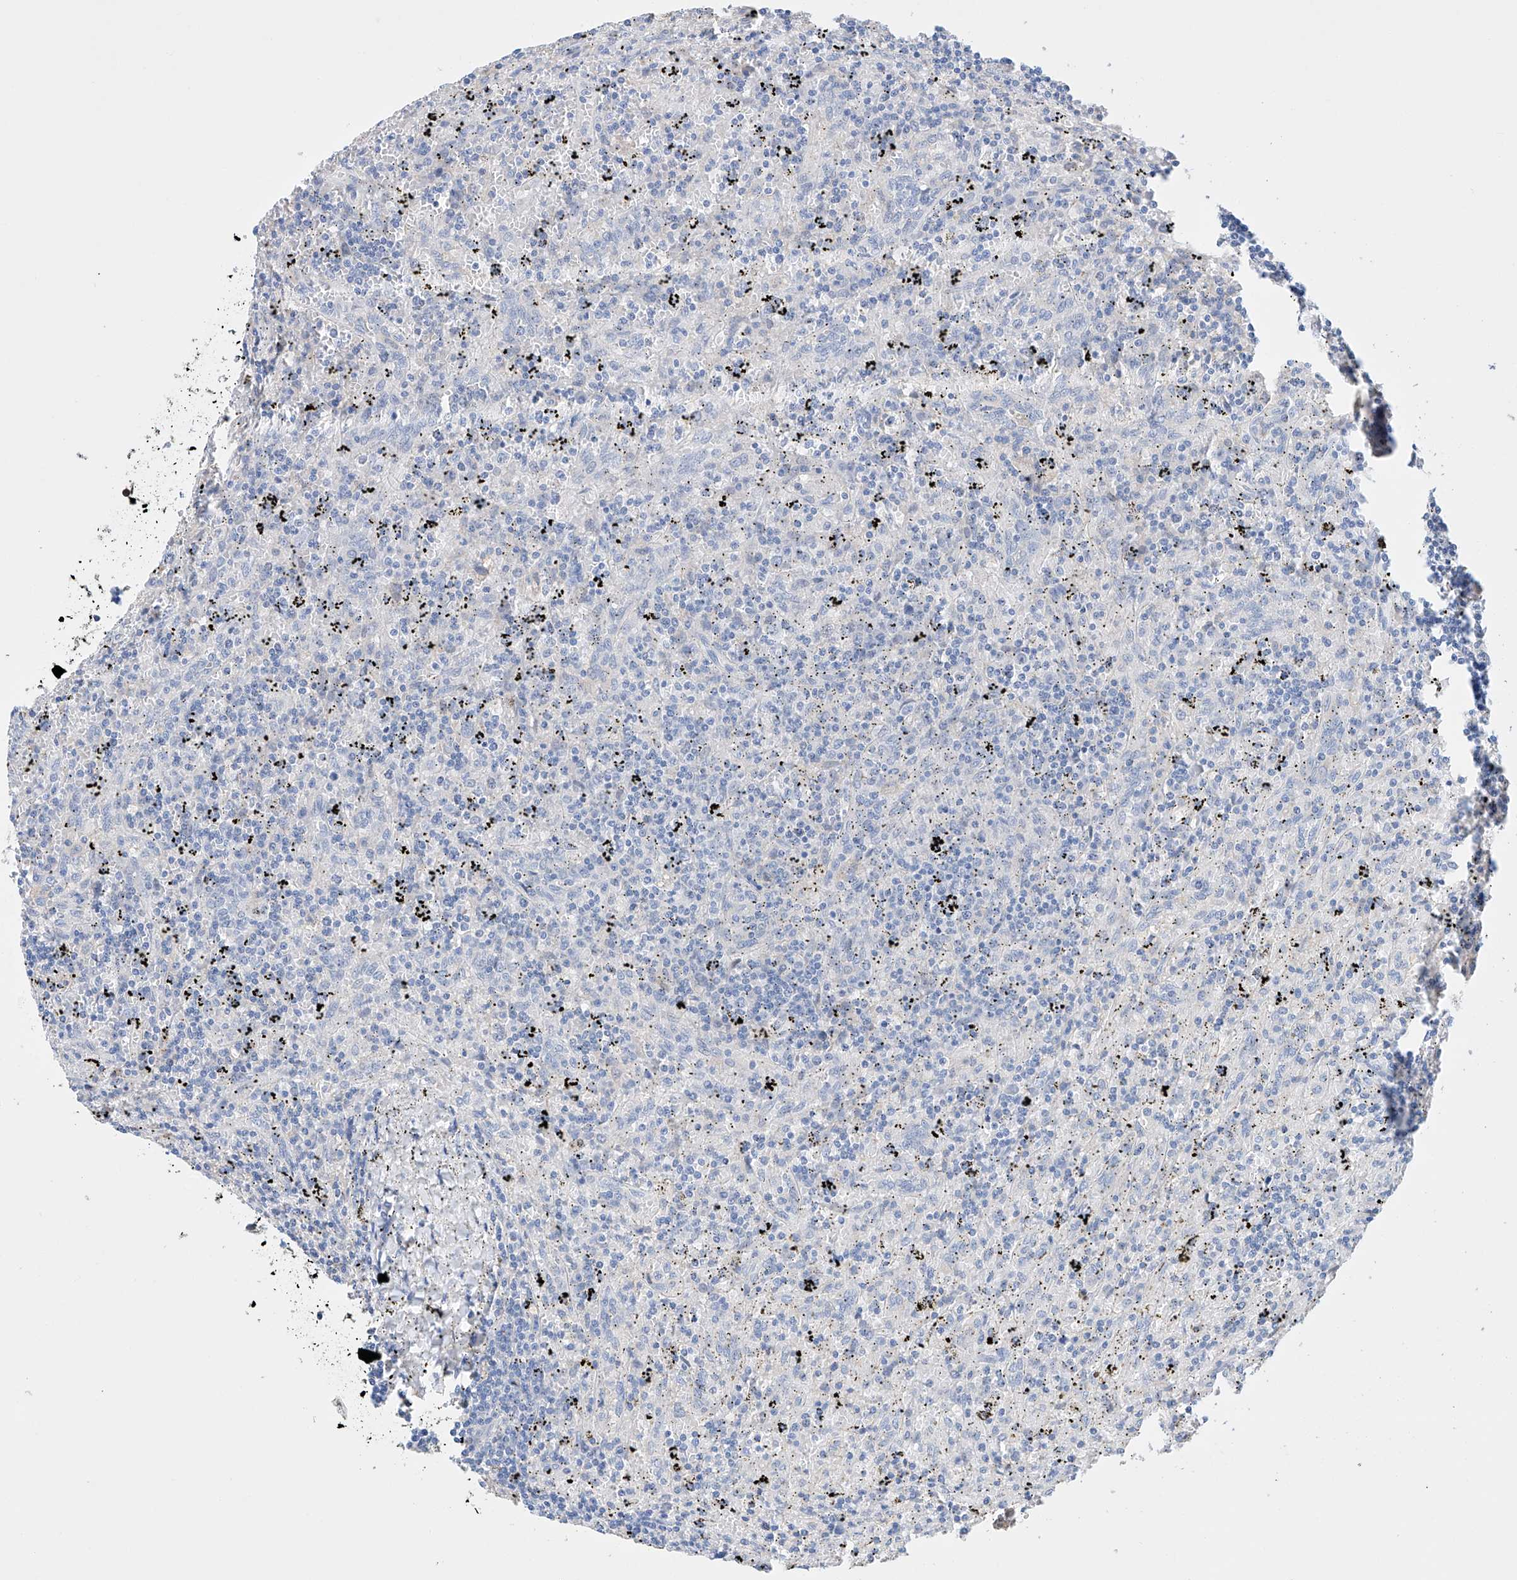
{"staining": {"intensity": "negative", "quantity": "none", "location": "none"}, "tissue": "lymphoma", "cell_type": "Tumor cells", "image_type": "cancer", "snomed": [{"axis": "morphology", "description": "Malignant lymphoma, non-Hodgkin's type, Low grade"}, {"axis": "topography", "description": "Spleen"}], "caption": "Malignant lymphoma, non-Hodgkin's type (low-grade) was stained to show a protein in brown. There is no significant positivity in tumor cells.", "gene": "AFG1L", "patient": {"sex": "male", "age": 76}}